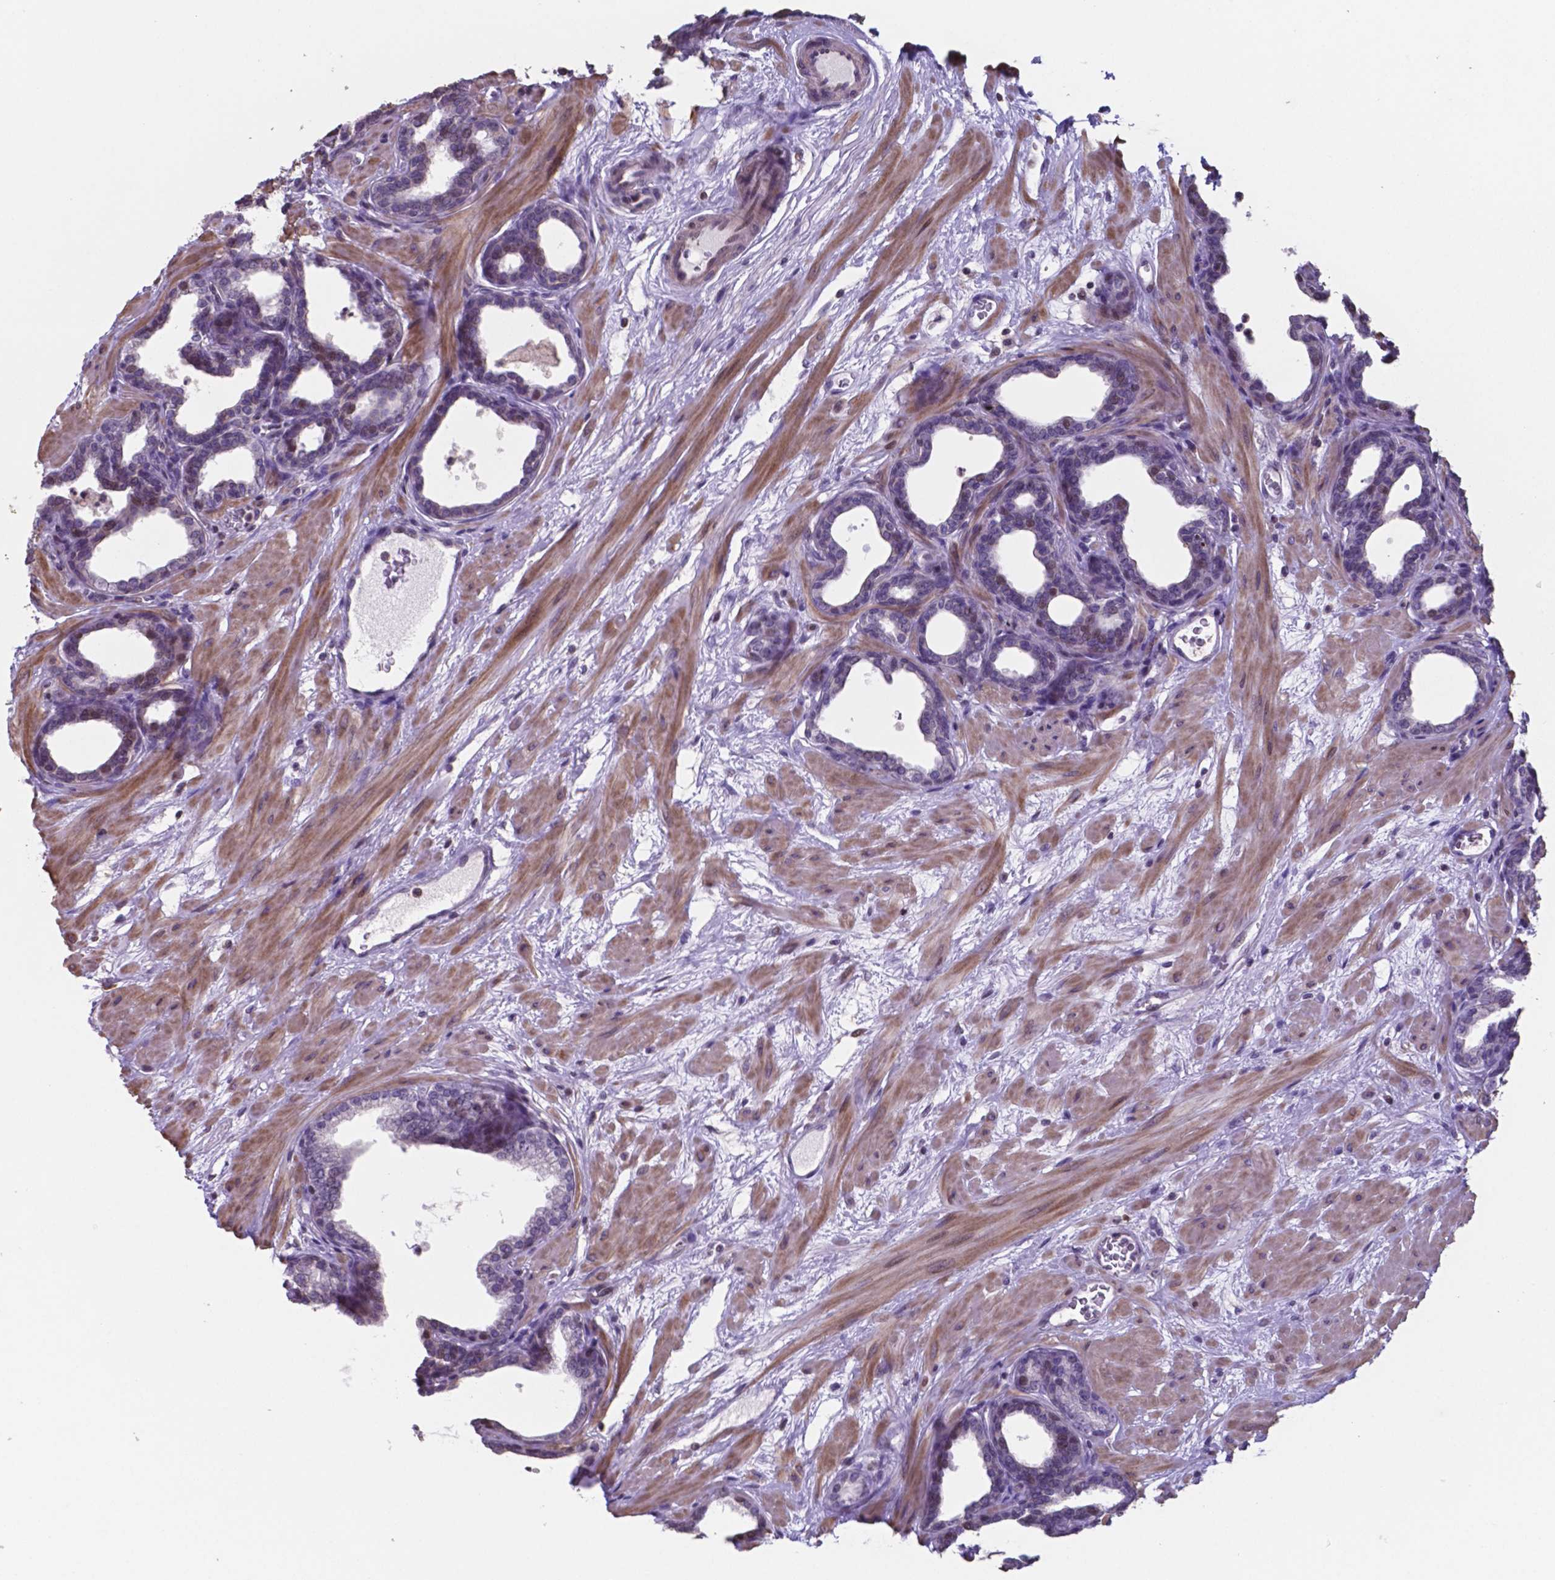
{"staining": {"intensity": "moderate", "quantity": "<25%", "location": "nuclear"}, "tissue": "prostate", "cell_type": "Glandular cells", "image_type": "normal", "snomed": [{"axis": "morphology", "description": "Normal tissue, NOS"}, {"axis": "topography", "description": "Prostate"}], "caption": "Prostate was stained to show a protein in brown. There is low levels of moderate nuclear positivity in about <25% of glandular cells. (DAB (3,3'-diaminobenzidine) = brown stain, brightfield microscopy at high magnification).", "gene": "MLC1", "patient": {"sex": "male", "age": 37}}